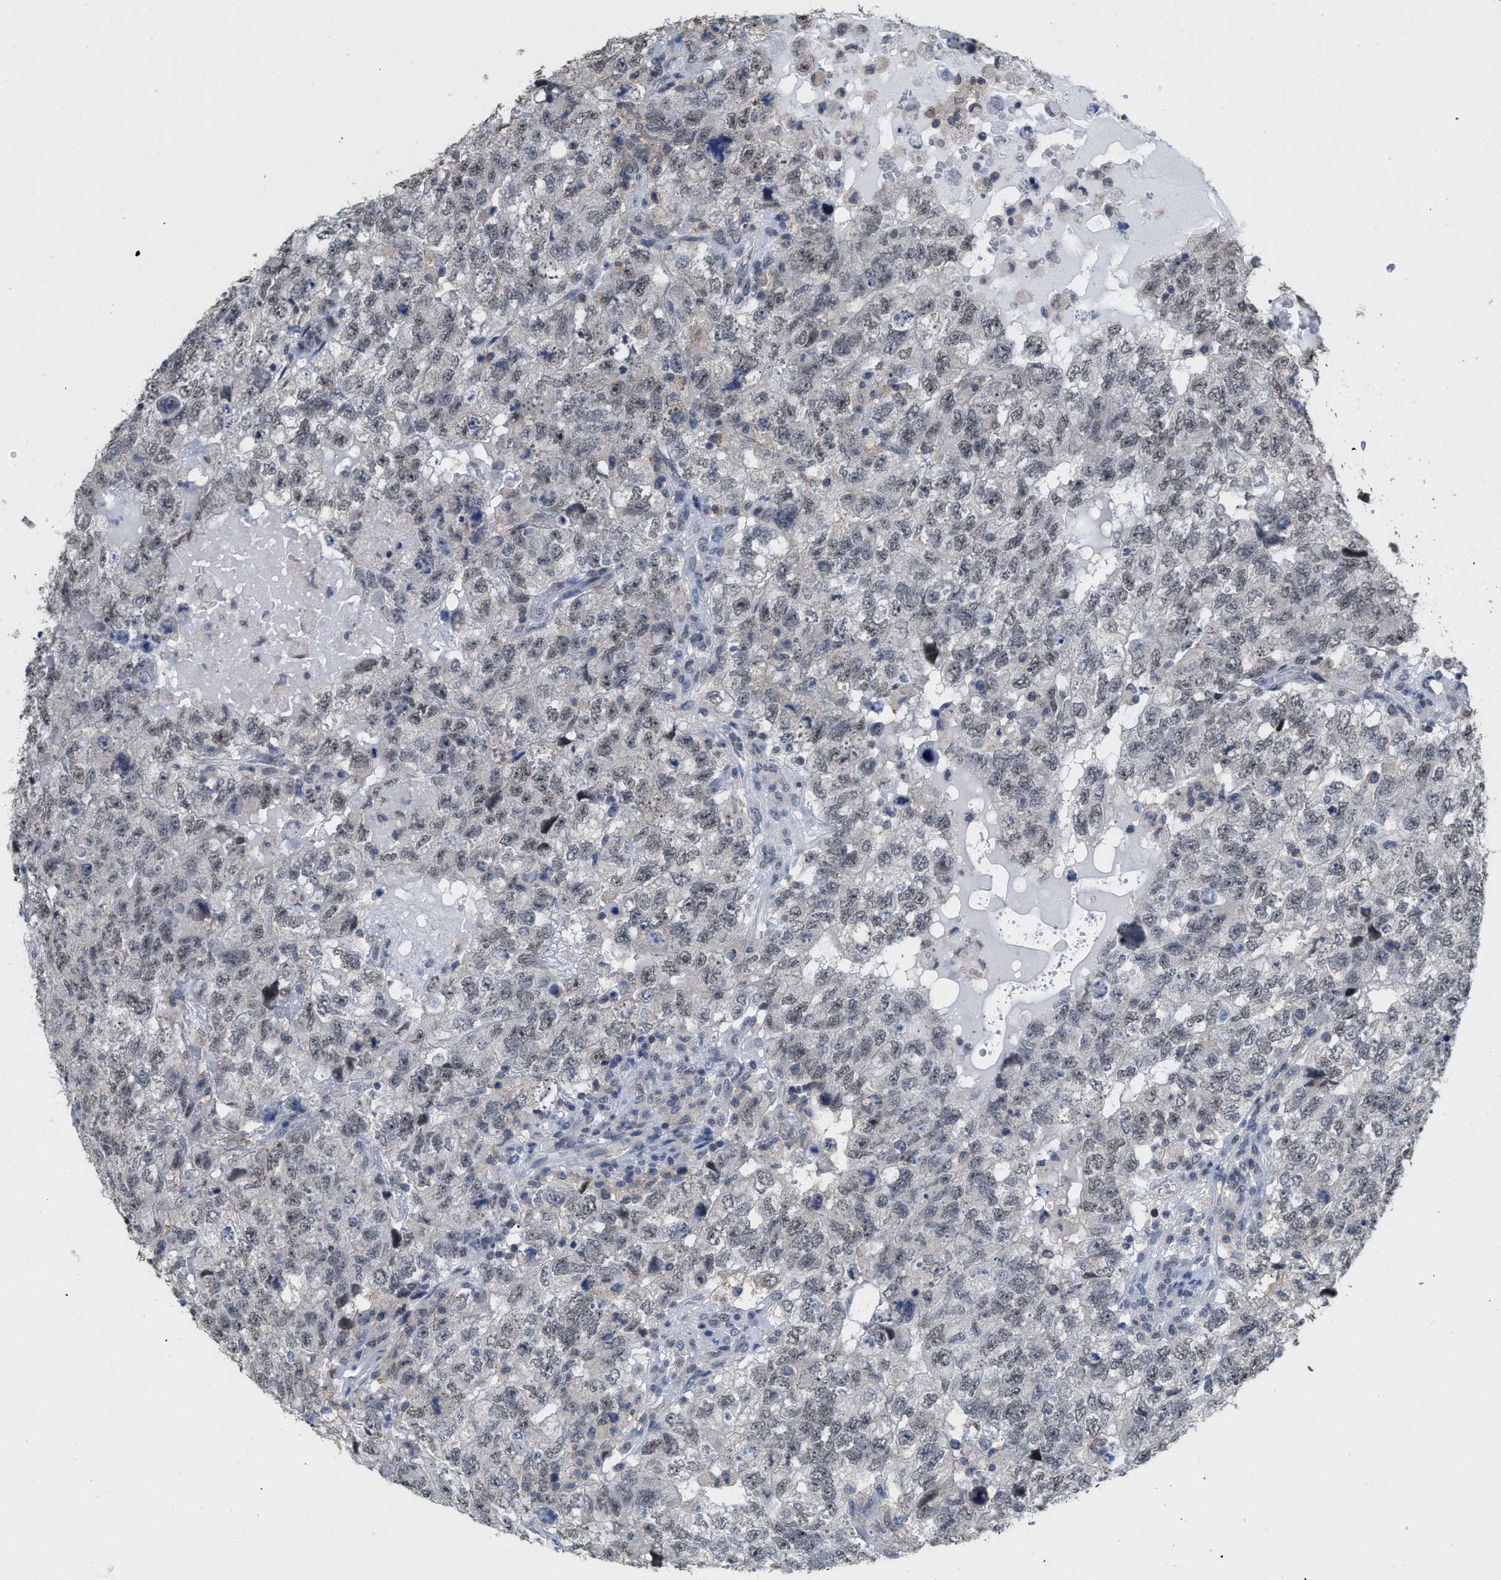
{"staining": {"intensity": "weak", "quantity": "<25%", "location": "nuclear"}, "tissue": "testis cancer", "cell_type": "Tumor cells", "image_type": "cancer", "snomed": [{"axis": "morphology", "description": "Carcinoma, Embryonal, NOS"}, {"axis": "topography", "description": "Testis"}], "caption": "Immunohistochemistry (IHC) image of neoplastic tissue: testis cancer (embryonal carcinoma) stained with DAB demonstrates no significant protein positivity in tumor cells.", "gene": "BAIAP2L1", "patient": {"sex": "male", "age": 36}}